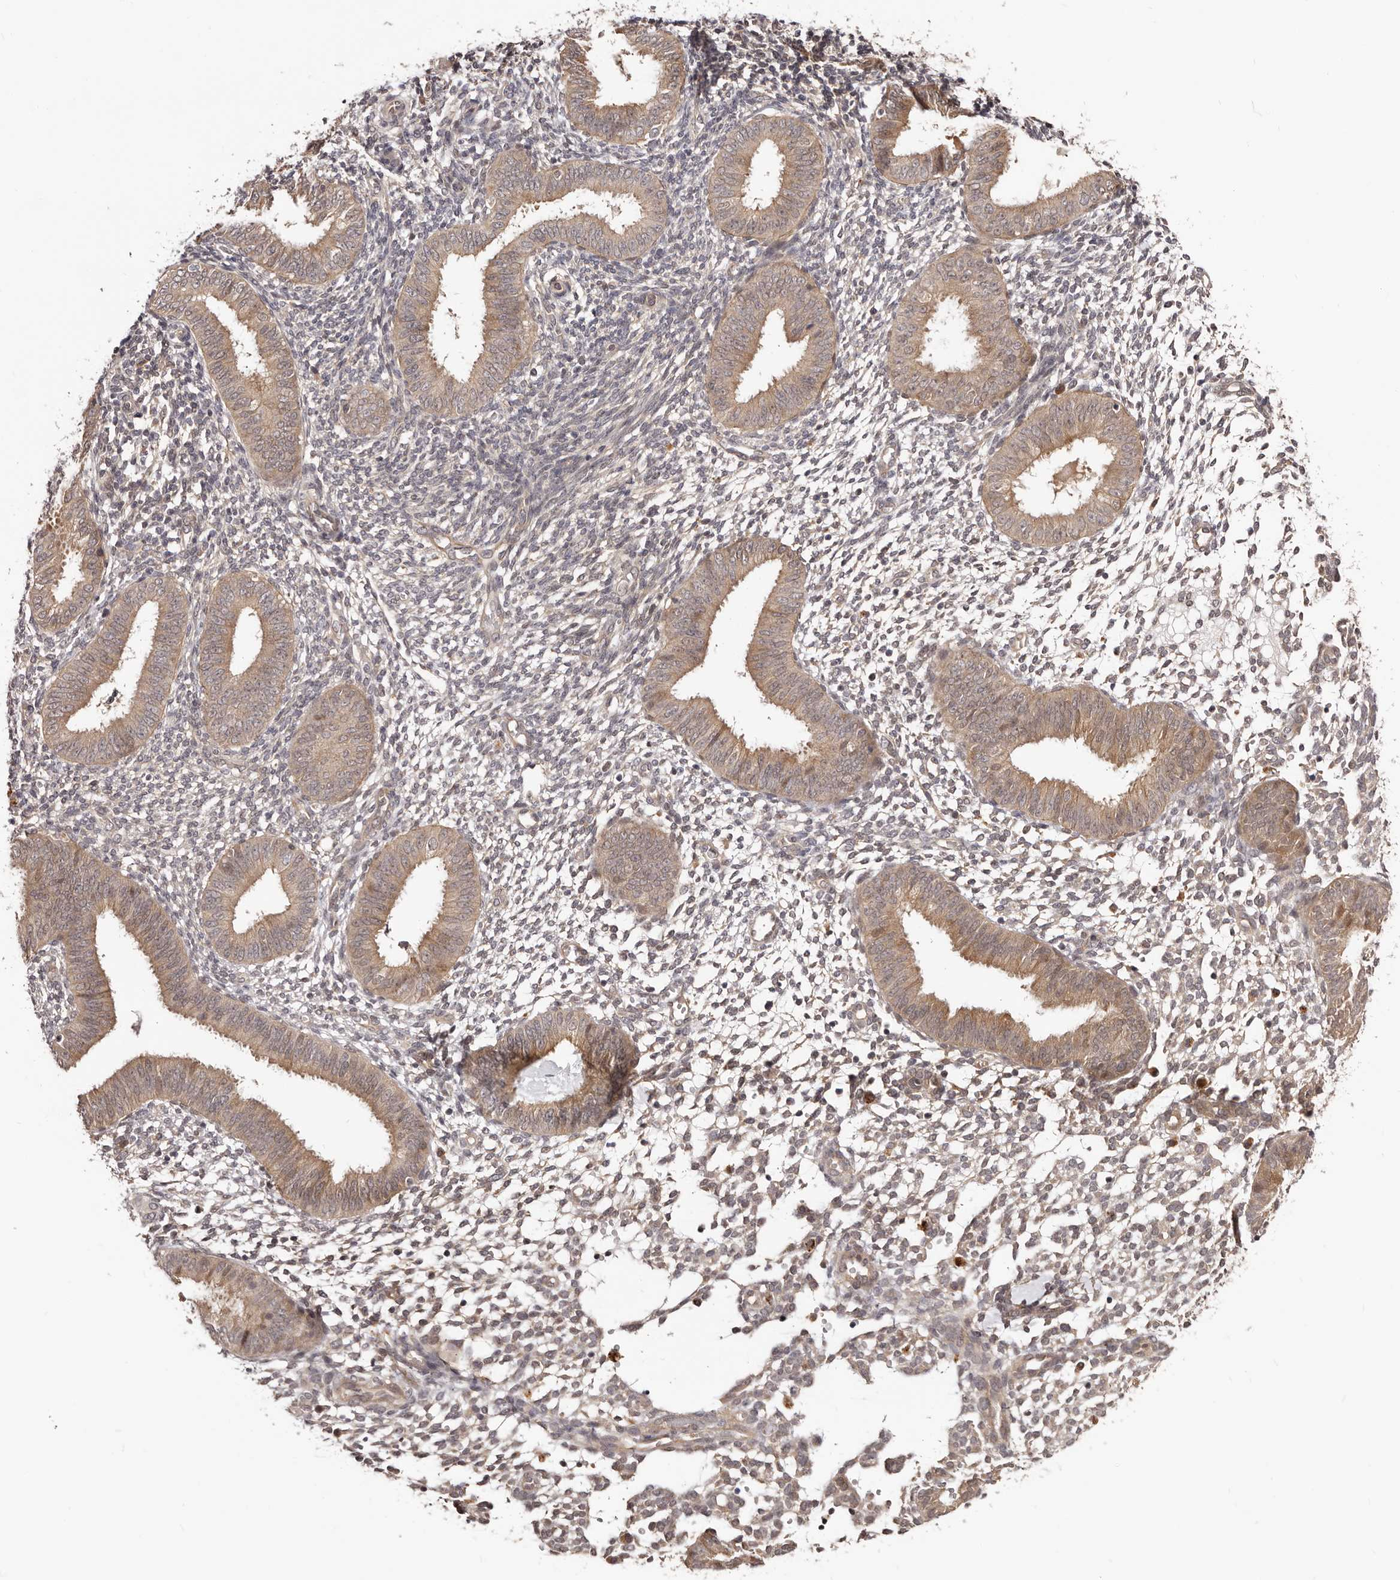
{"staining": {"intensity": "weak", "quantity": "25%-75%", "location": "cytoplasmic/membranous"}, "tissue": "endometrium", "cell_type": "Cells in endometrial stroma", "image_type": "normal", "snomed": [{"axis": "morphology", "description": "Normal tissue, NOS"}, {"axis": "topography", "description": "Uterus"}, {"axis": "topography", "description": "Endometrium"}], "caption": "This micrograph displays normal endometrium stained with immunohistochemistry (IHC) to label a protein in brown. The cytoplasmic/membranous of cells in endometrial stroma show weak positivity for the protein. Nuclei are counter-stained blue.", "gene": "MDP1", "patient": {"sex": "female", "age": 48}}